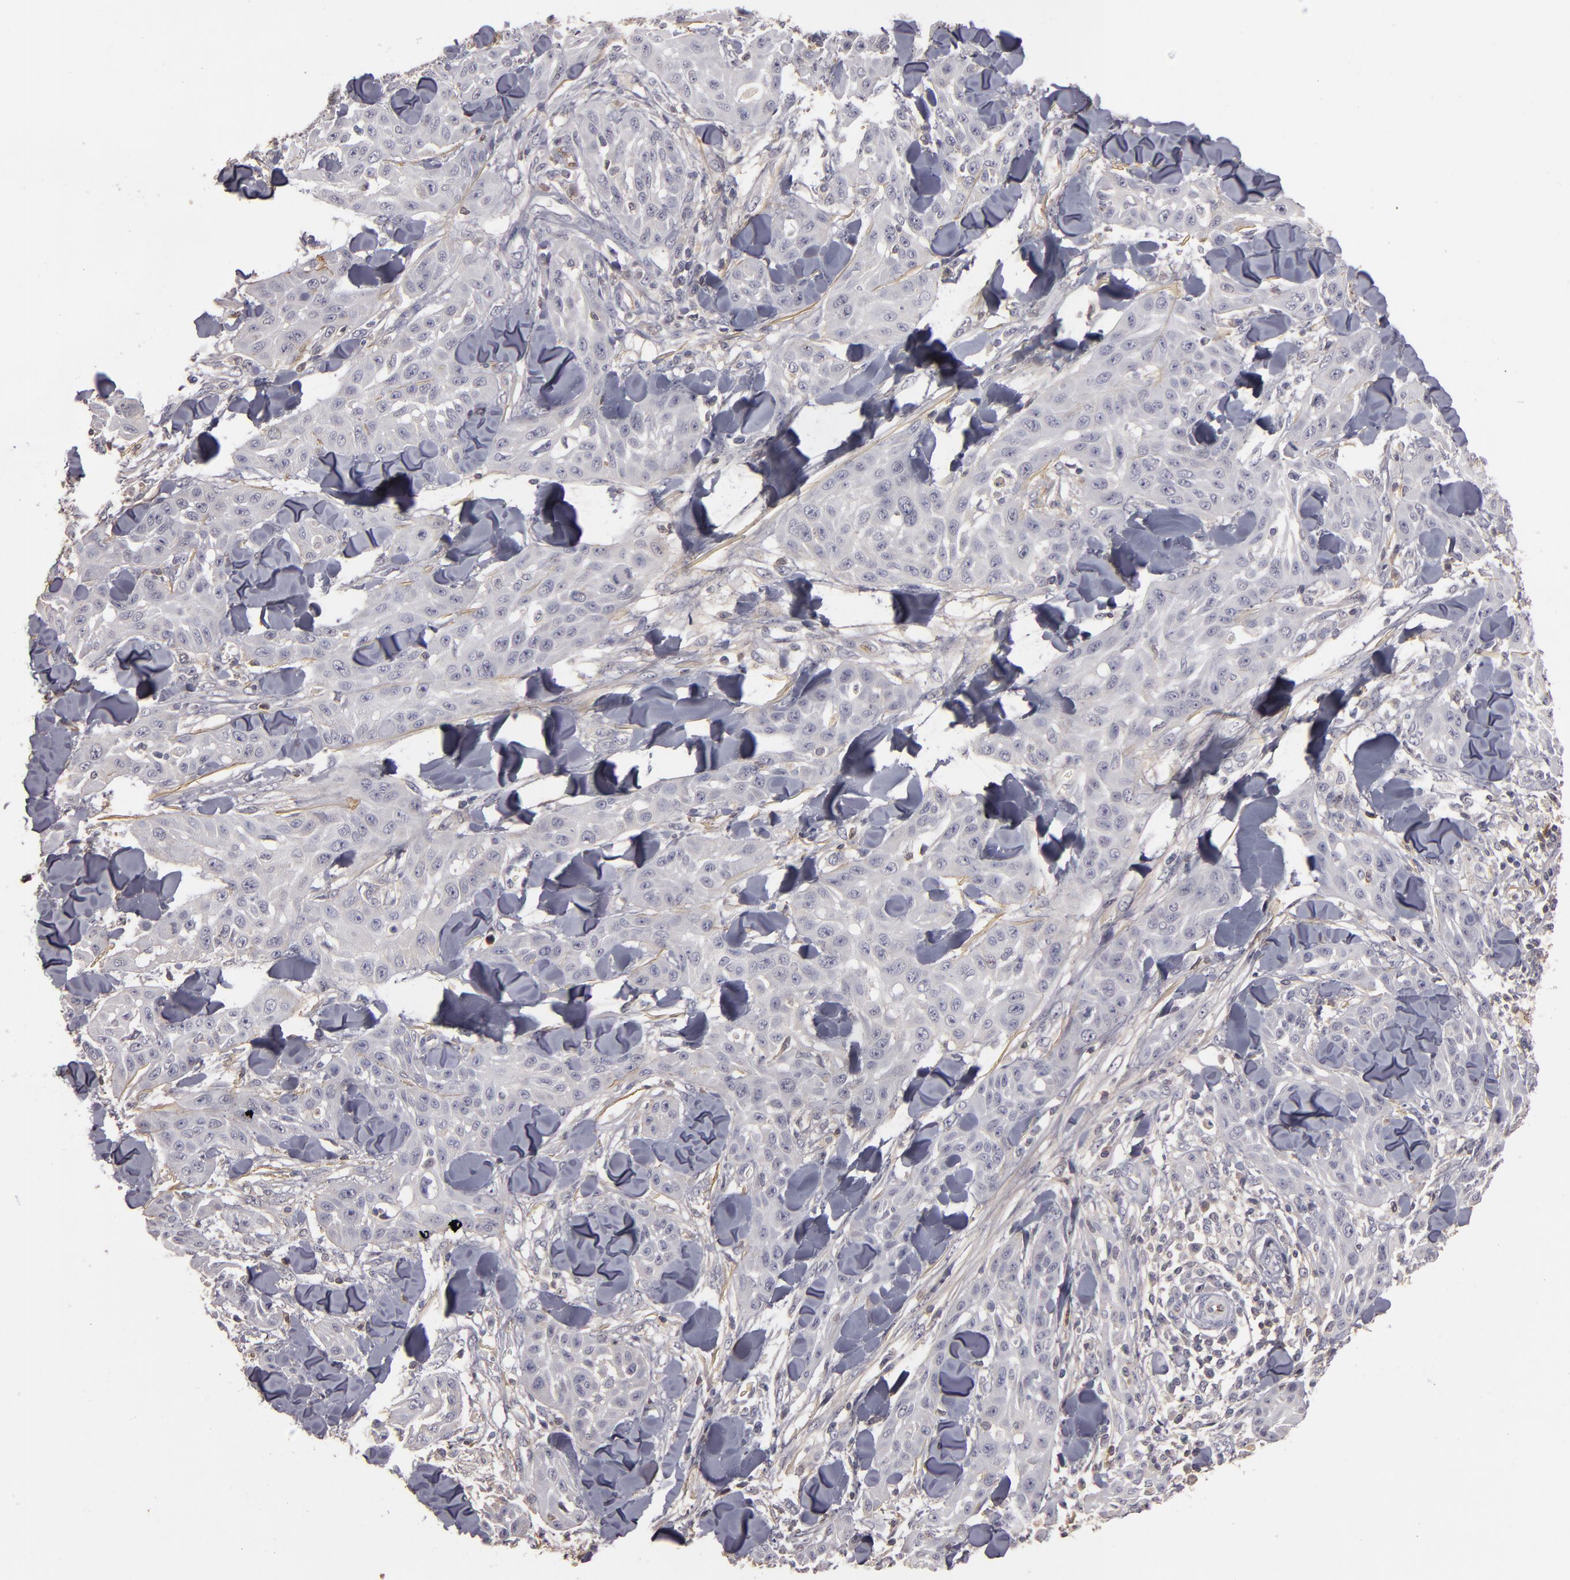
{"staining": {"intensity": "negative", "quantity": "none", "location": "none"}, "tissue": "skin cancer", "cell_type": "Tumor cells", "image_type": "cancer", "snomed": [{"axis": "morphology", "description": "Squamous cell carcinoma, NOS"}, {"axis": "topography", "description": "Skin"}], "caption": "A photomicrograph of human skin cancer is negative for staining in tumor cells.", "gene": "MBL2", "patient": {"sex": "male", "age": 24}}